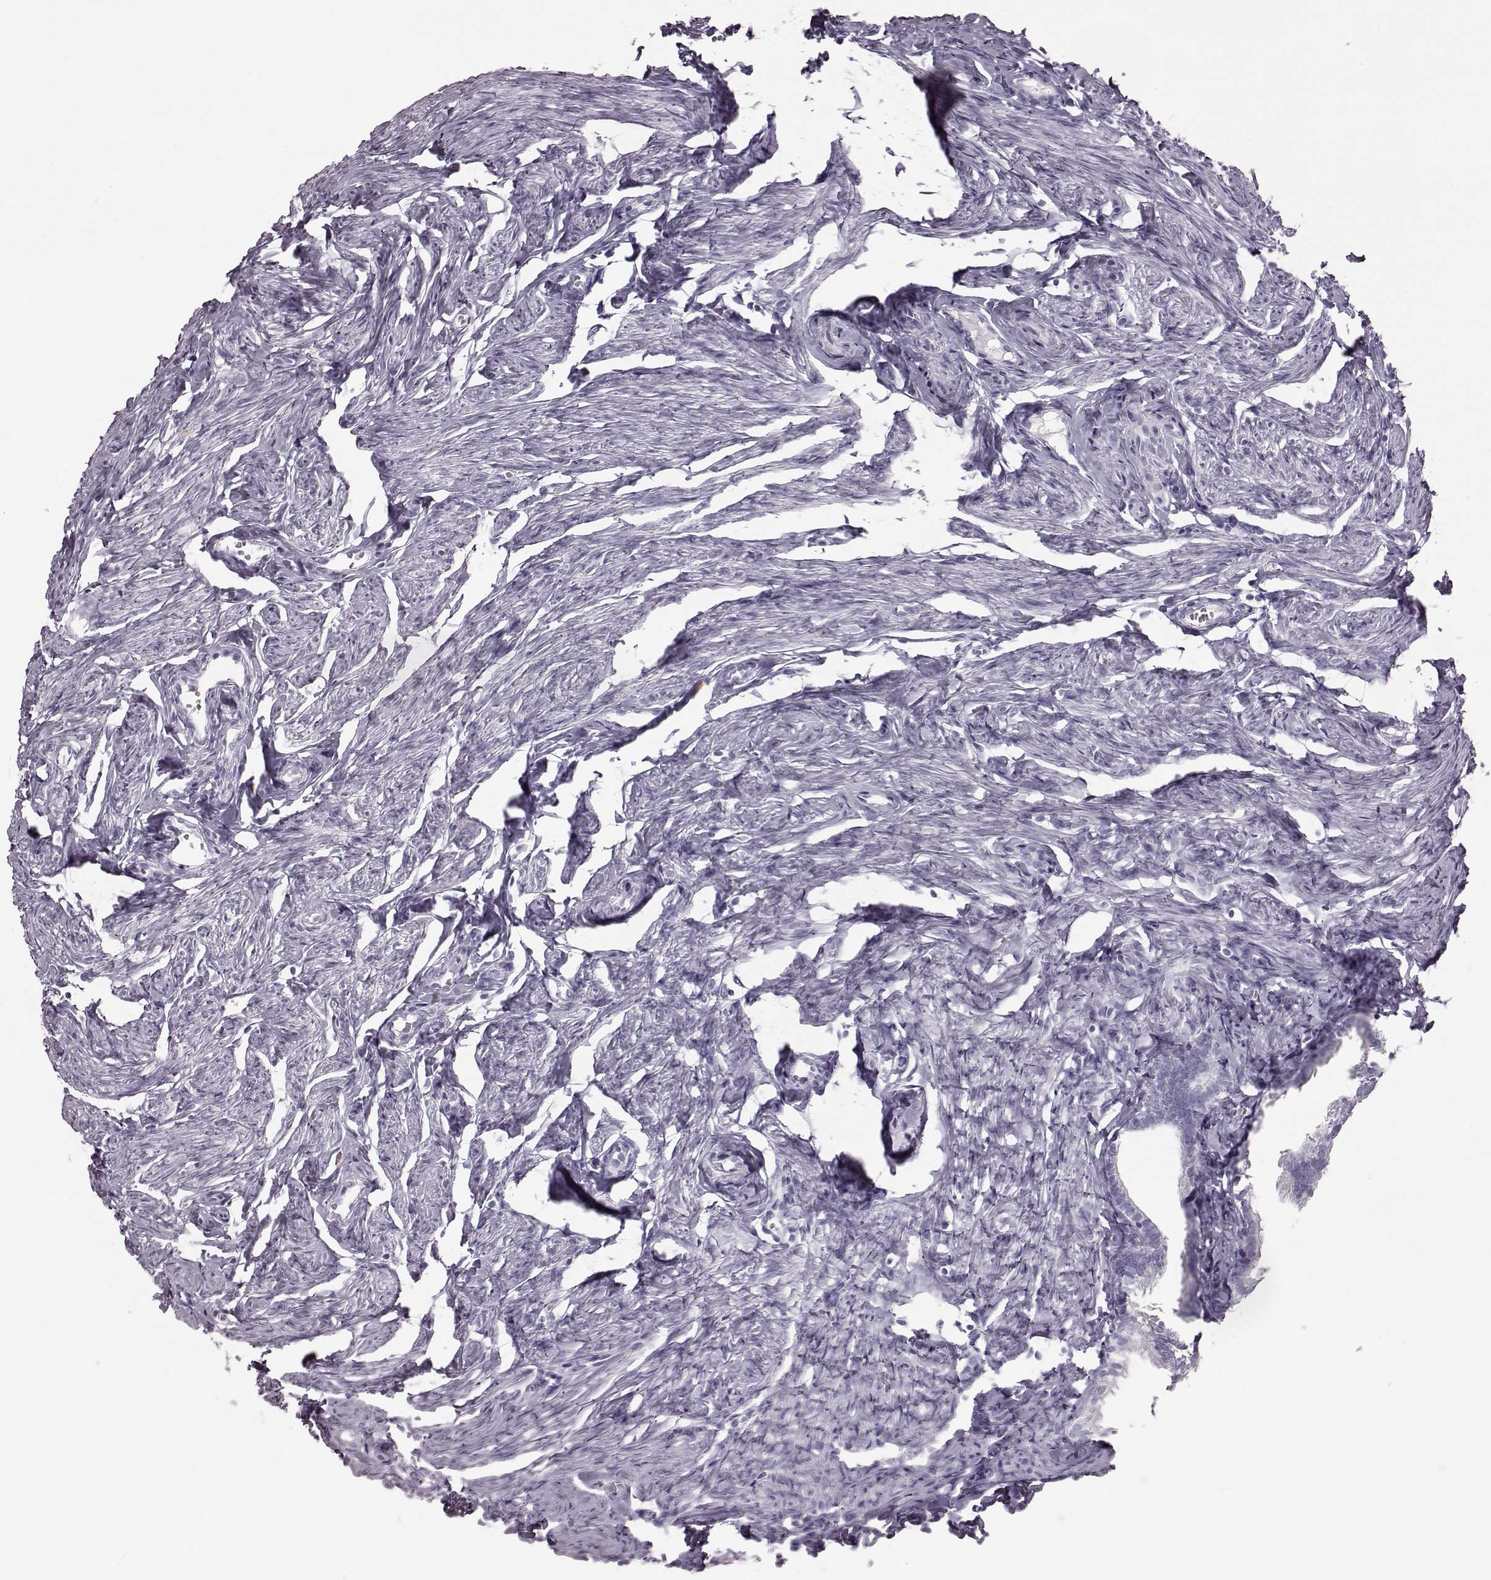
{"staining": {"intensity": "negative", "quantity": "none", "location": "none"}, "tissue": "fallopian tube", "cell_type": "Glandular cells", "image_type": "normal", "snomed": [{"axis": "morphology", "description": "Normal tissue, NOS"}, {"axis": "topography", "description": "Fallopian tube"}], "caption": "High magnification brightfield microscopy of unremarkable fallopian tube stained with DAB (brown) and counterstained with hematoxylin (blue): glandular cells show no significant positivity. (DAB (3,3'-diaminobenzidine) immunohistochemistry (IHC) with hematoxylin counter stain).", "gene": "JSRP1", "patient": {"sex": "female", "age": 41}}